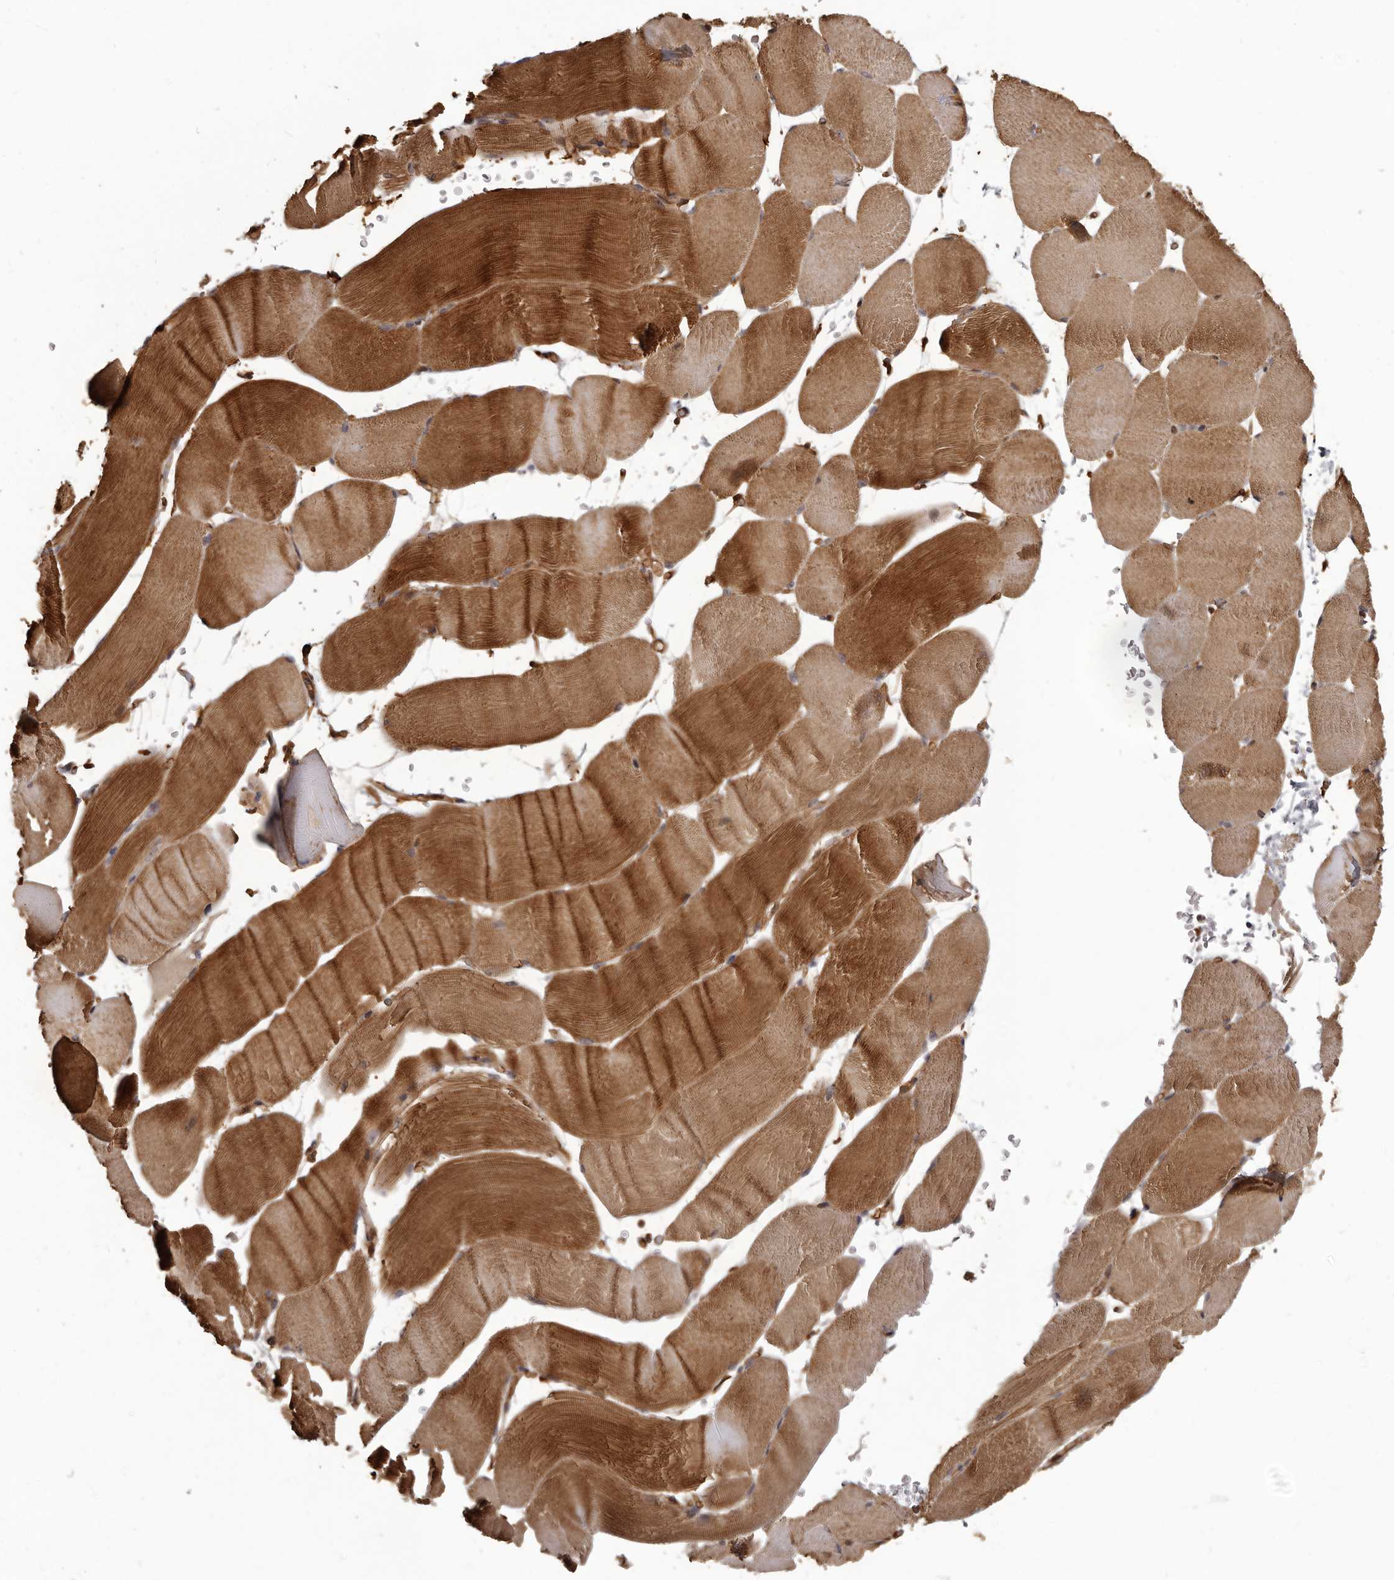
{"staining": {"intensity": "moderate", "quantity": "25%-75%", "location": "cytoplasmic/membranous"}, "tissue": "skeletal muscle", "cell_type": "Myocytes", "image_type": "normal", "snomed": [{"axis": "morphology", "description": "Normal tissue, NOS"}, {"axis": "topography", "description": "Skeletal muscle"}, {"axis": "topography", "description": "Parathyroid gland"}], "caption": "Skeletal muscle stained with DAB immunohistochemistry (IHC) shows medium levels of moderate cytoplasmic/membranous positivity in approximately 25%-75% of myocytes. Immunohistochemistry stains the protein in brown and the nuclei are stained blue.", "gene": "SLITRK6", "patient": {"sex": "female", "age": 37}}